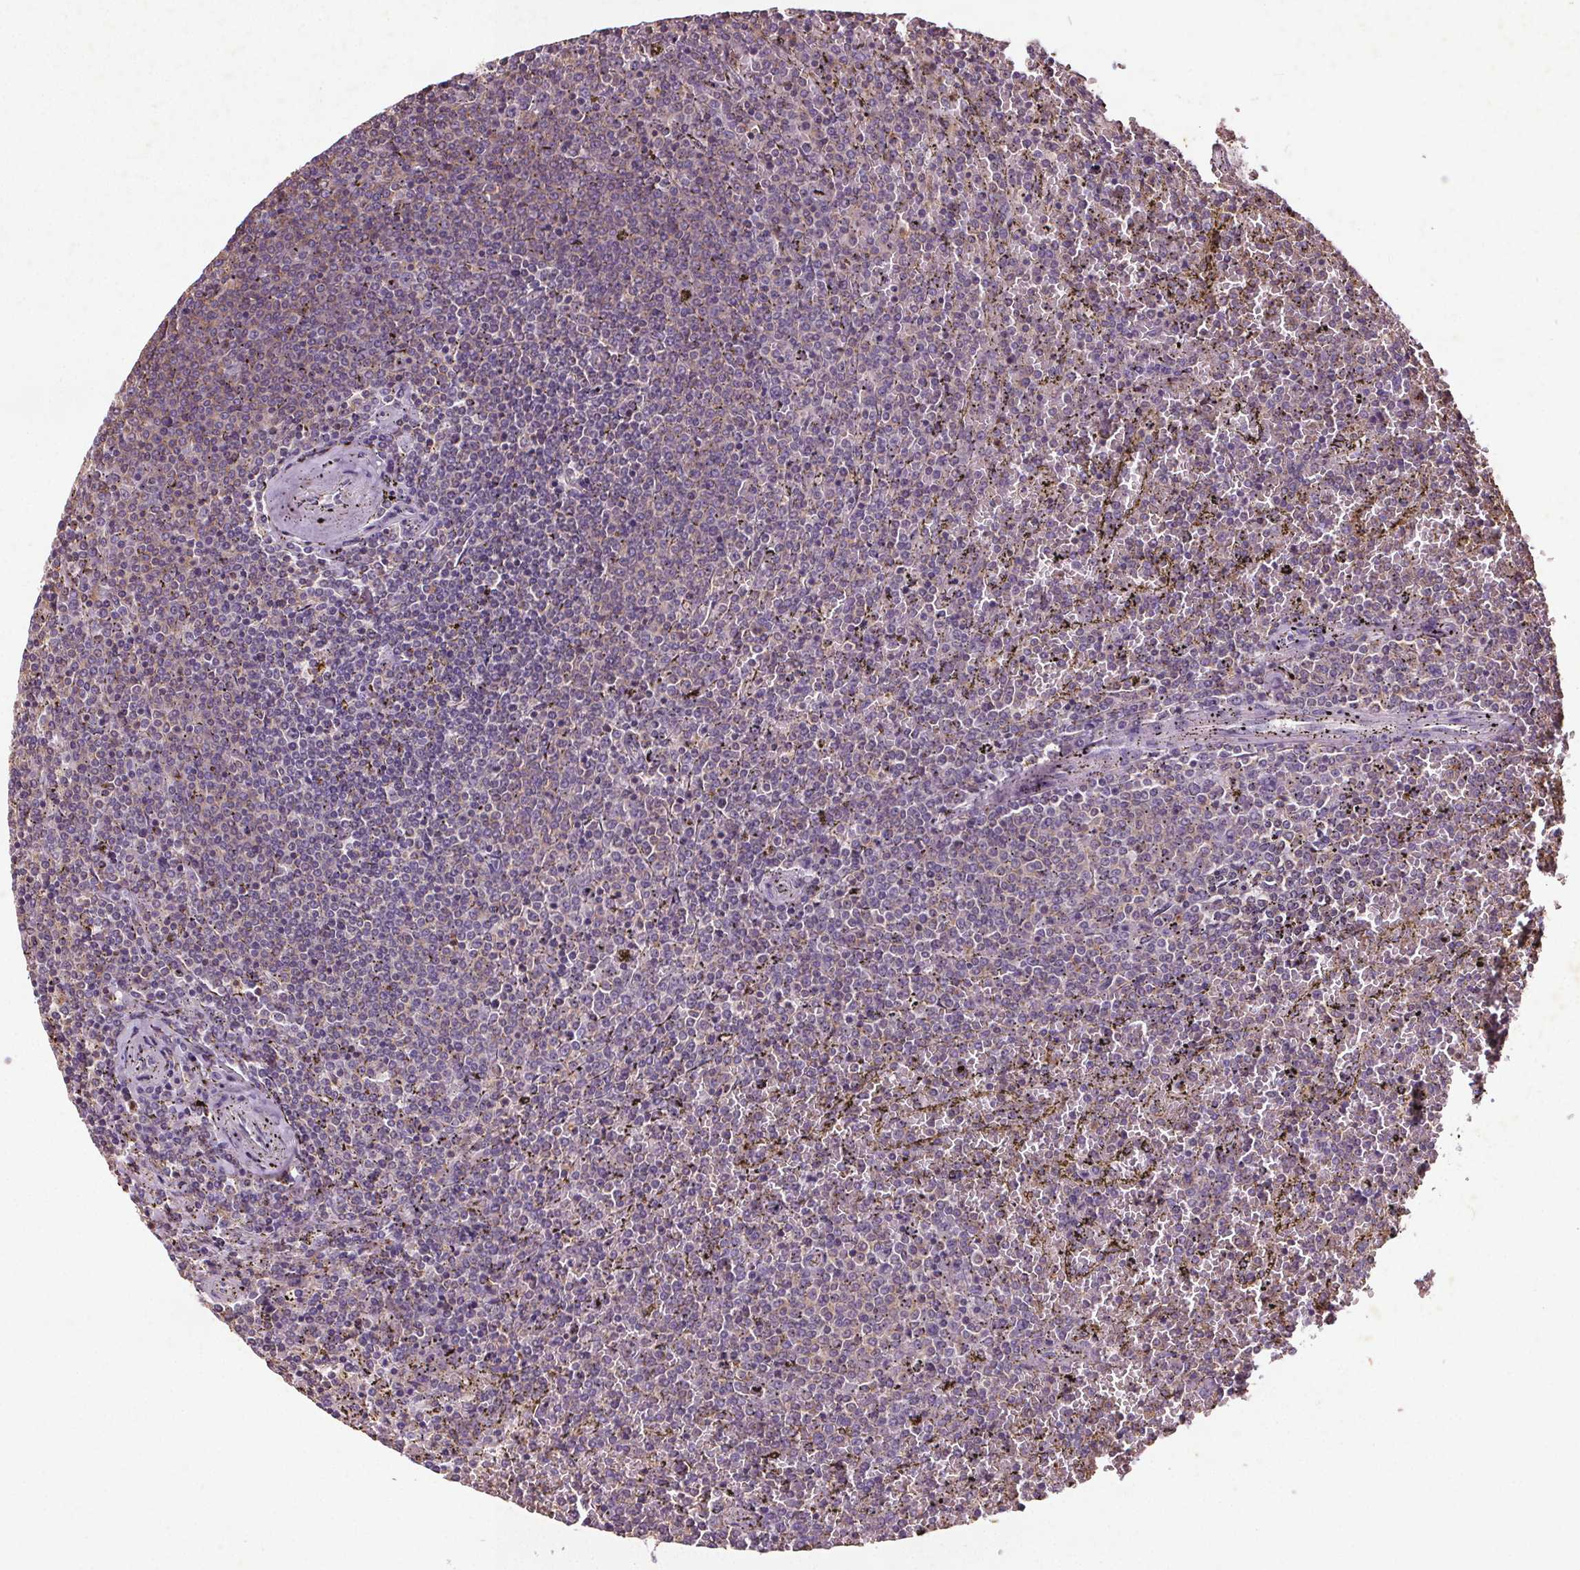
{"staining": {"intensity": "negative", "quantity": "none", "location": "none"}, "tissue": "lymphoma", "cell_type": "Tumor cells", "image_type": "cancer", "snomed": [{"axis": "morphology", "description": "Malignant lymphoma, non-Hodgkin's type, Low grade"}, {"axis": "topography", "description": "Spleen"}], "caption": "Human malignant lymphoma, non-Hodgkin's type (low-grade) stained for a protein using IHC reveals no expression in tumor cells.", "gene": "C19orf84", "patient": {"sex": "female", "age": 77}}